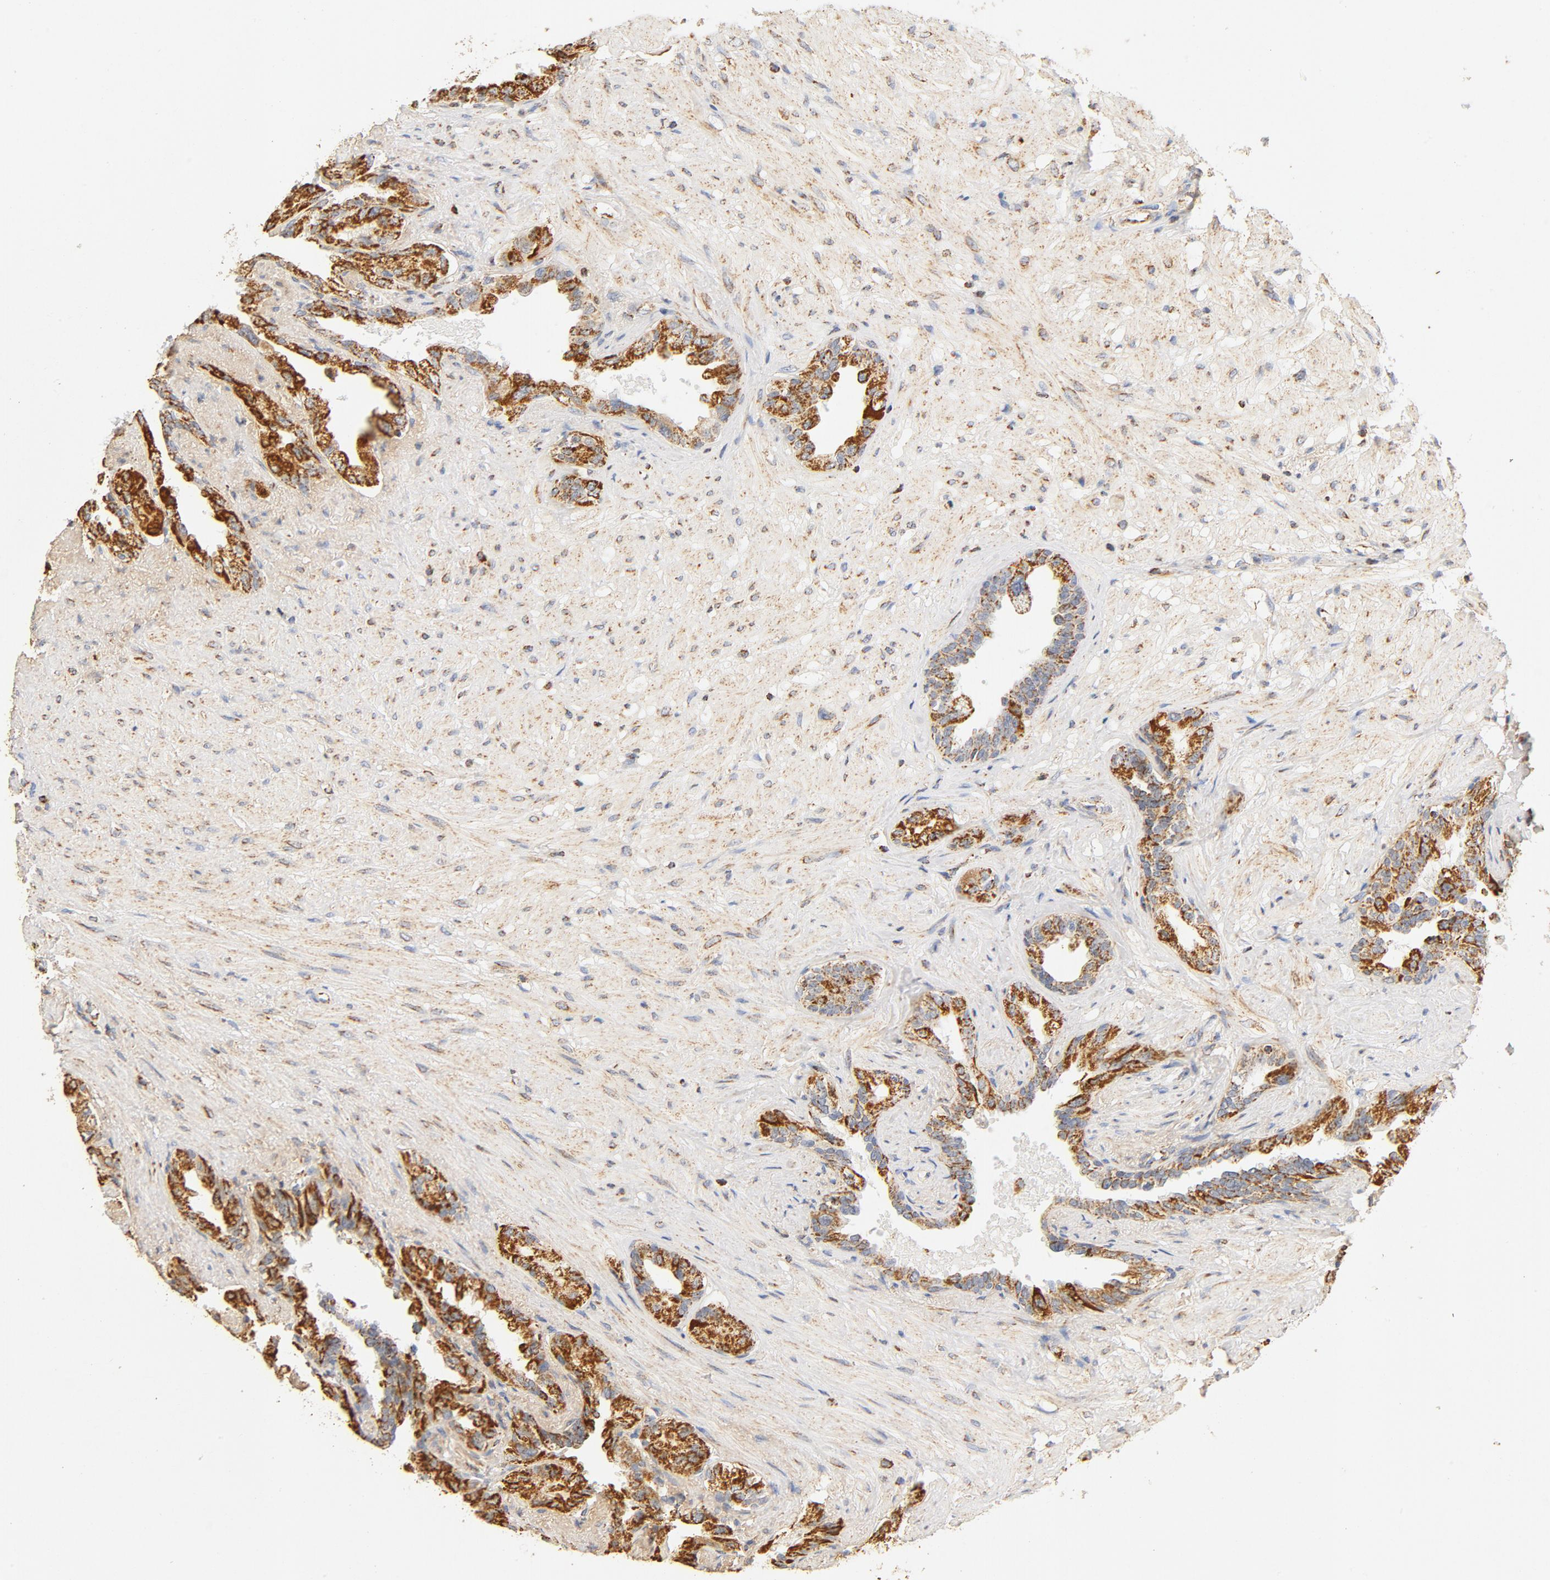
{"staining": {"intensity": "strong", "quantity": ">75%", "location": "cytoplasmic/membranous"}, "tissue": "seminal vesicle", "cell_type": "Glandular cells", "image_type": "normal", "snomed": [{"axis": "morphology", "description": "Normal tissue, NOS"}, {"axis": "topography", "description": "Seminal veicle"}], "caption": "Immunohistochemical staining of normal seminal vesicle reveals strong cytoplasmic/membranous protein positivity in approximately >75% of glandular cells. (Brightfield microscopy of DAB IHC at high magnification).", "gene": "COX4I1", "patient": {"sex": "male", "age": 61}}